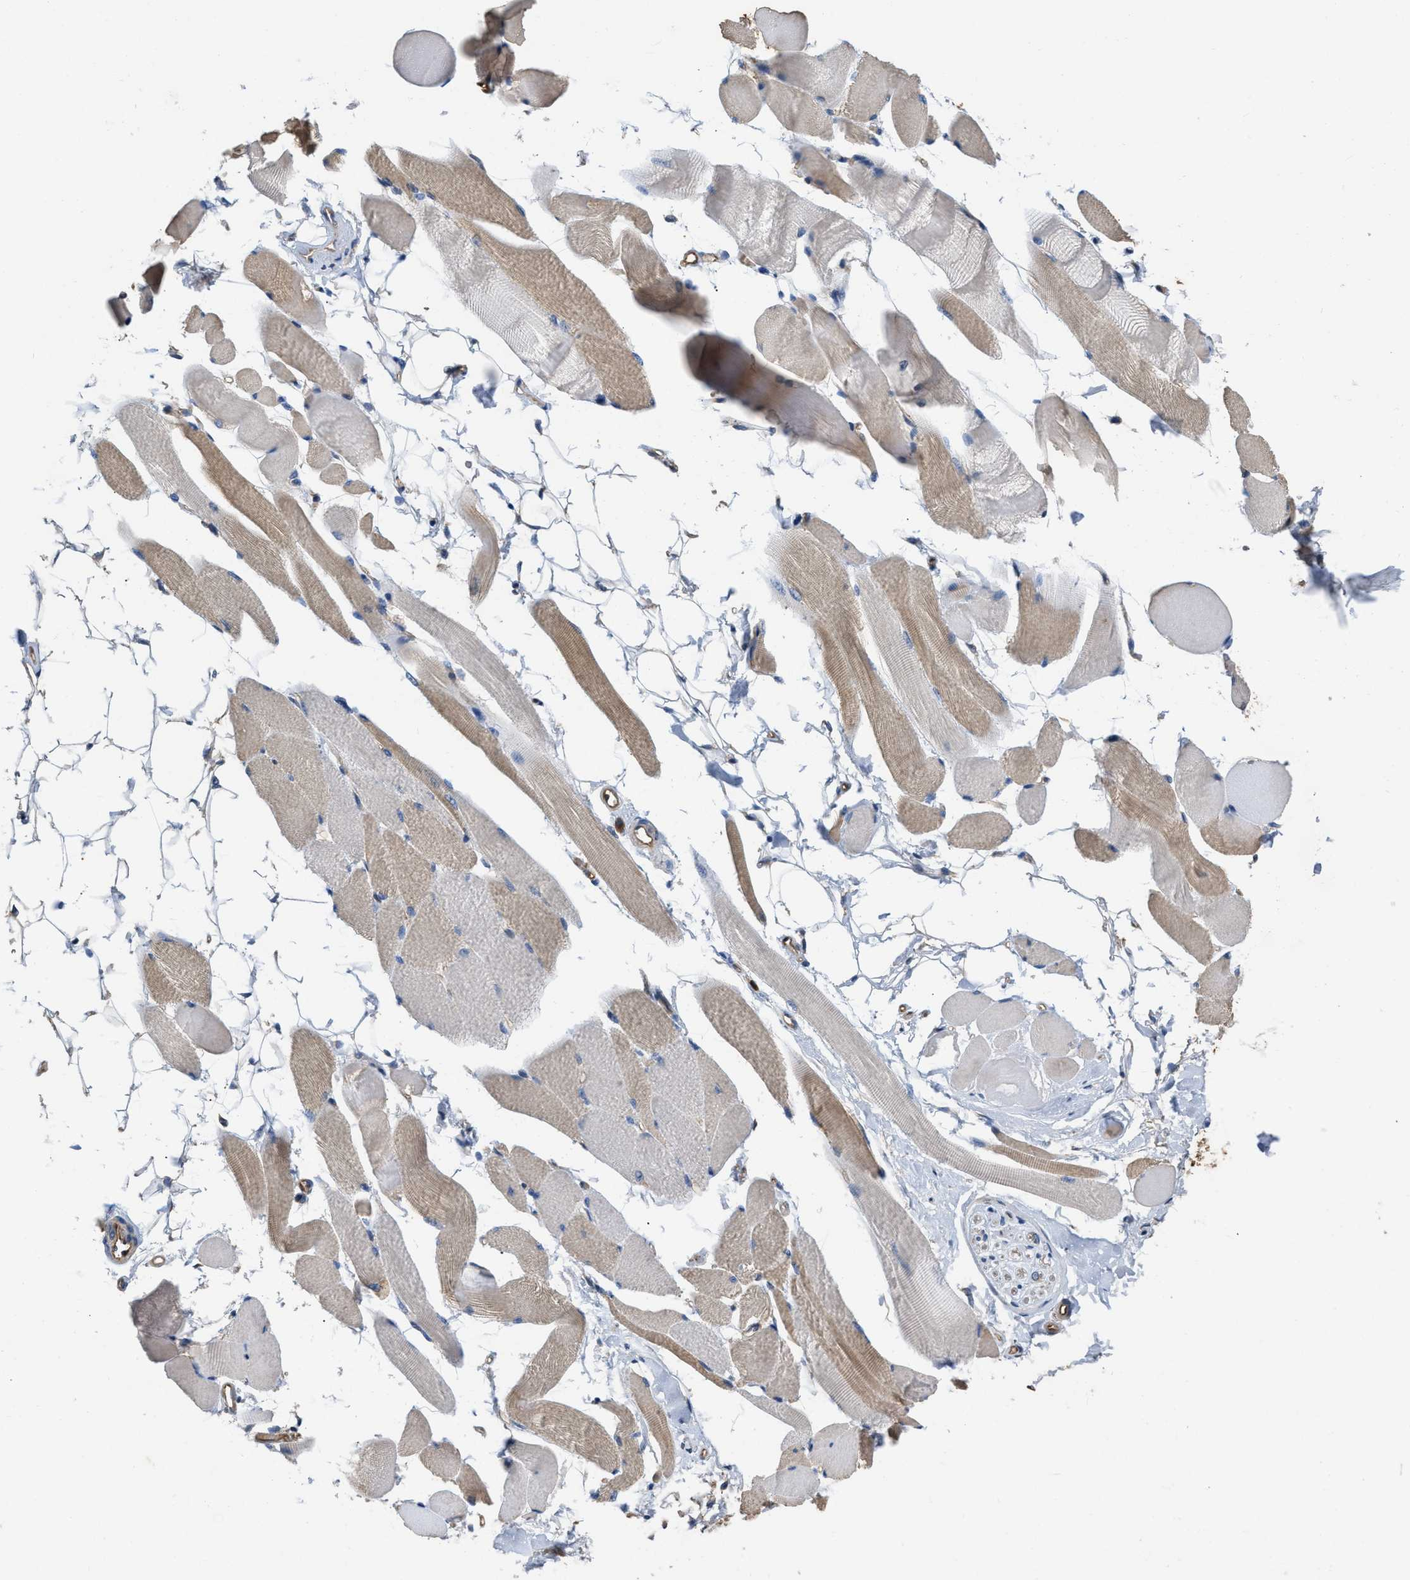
{"staining": {"intensity": "moderate", "quantity": "25%-75%", "location": "cytoplasmic/membranous"}, "tissue": "skeletal muscle", "cell_type": "Myocytes", "image_type": "normal", "snomed": [{"axis": "morphology", "description": "Normal tissue, NOS"}, {"axis": "topography", "description": "Skeletal muscle"}, {"axis": "topography", "description": "Peripheral nerve tissue"}], "caption": "This photomicrograph displays unremarkable skeletal muscle stained with immunohistochemistry to label a protein in brown. The cytoplasmic/membranous of myocytes show moderate positivity for the protein. Nuclei are counter-stained blue.", "gene": "SLC4A11", "patient": {"sex": "female", "age": 84}}